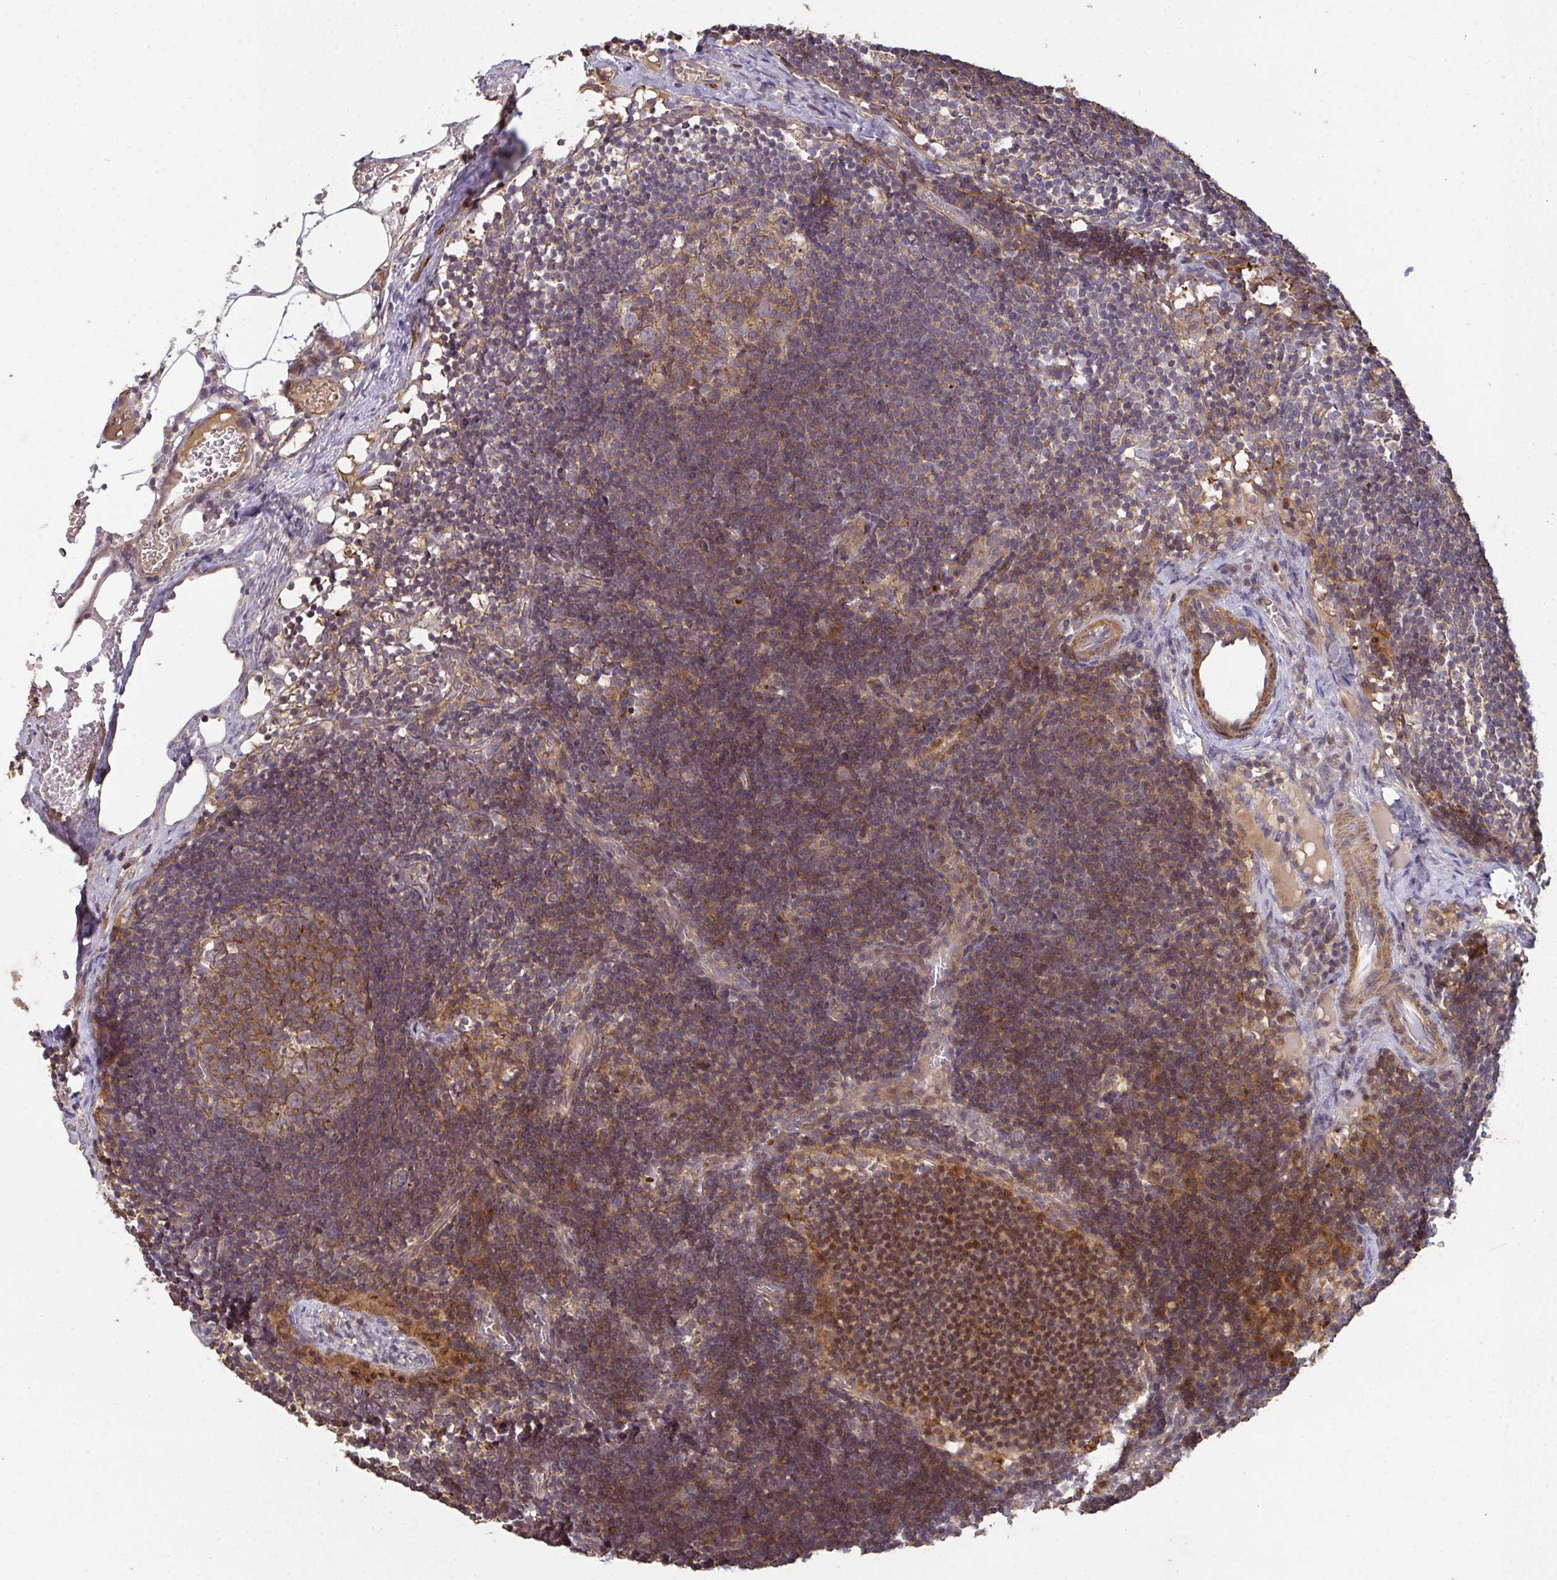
{"staining": {"intensity": "strong", "quantity": "25%-75%", "location": "cytoplasmic/membranous"}, "tissue": "lymph node", "cell_type": "Germinal center cells", "image_type": "normal", "snomed": [{"axis": "morphology", "description": "Normal tissue, NOS"}, {"axis": "topography", "description": "Lymph node"}], "caption": "Immunohistochemical staining of normal human lymph node reveals 25%-75% levels of strong cytoplasmic/membranous protein expression in about 25%-75% of germinal center cells.", "gene": "TNMD", "patient": {"sex": "female", "age": 31}}